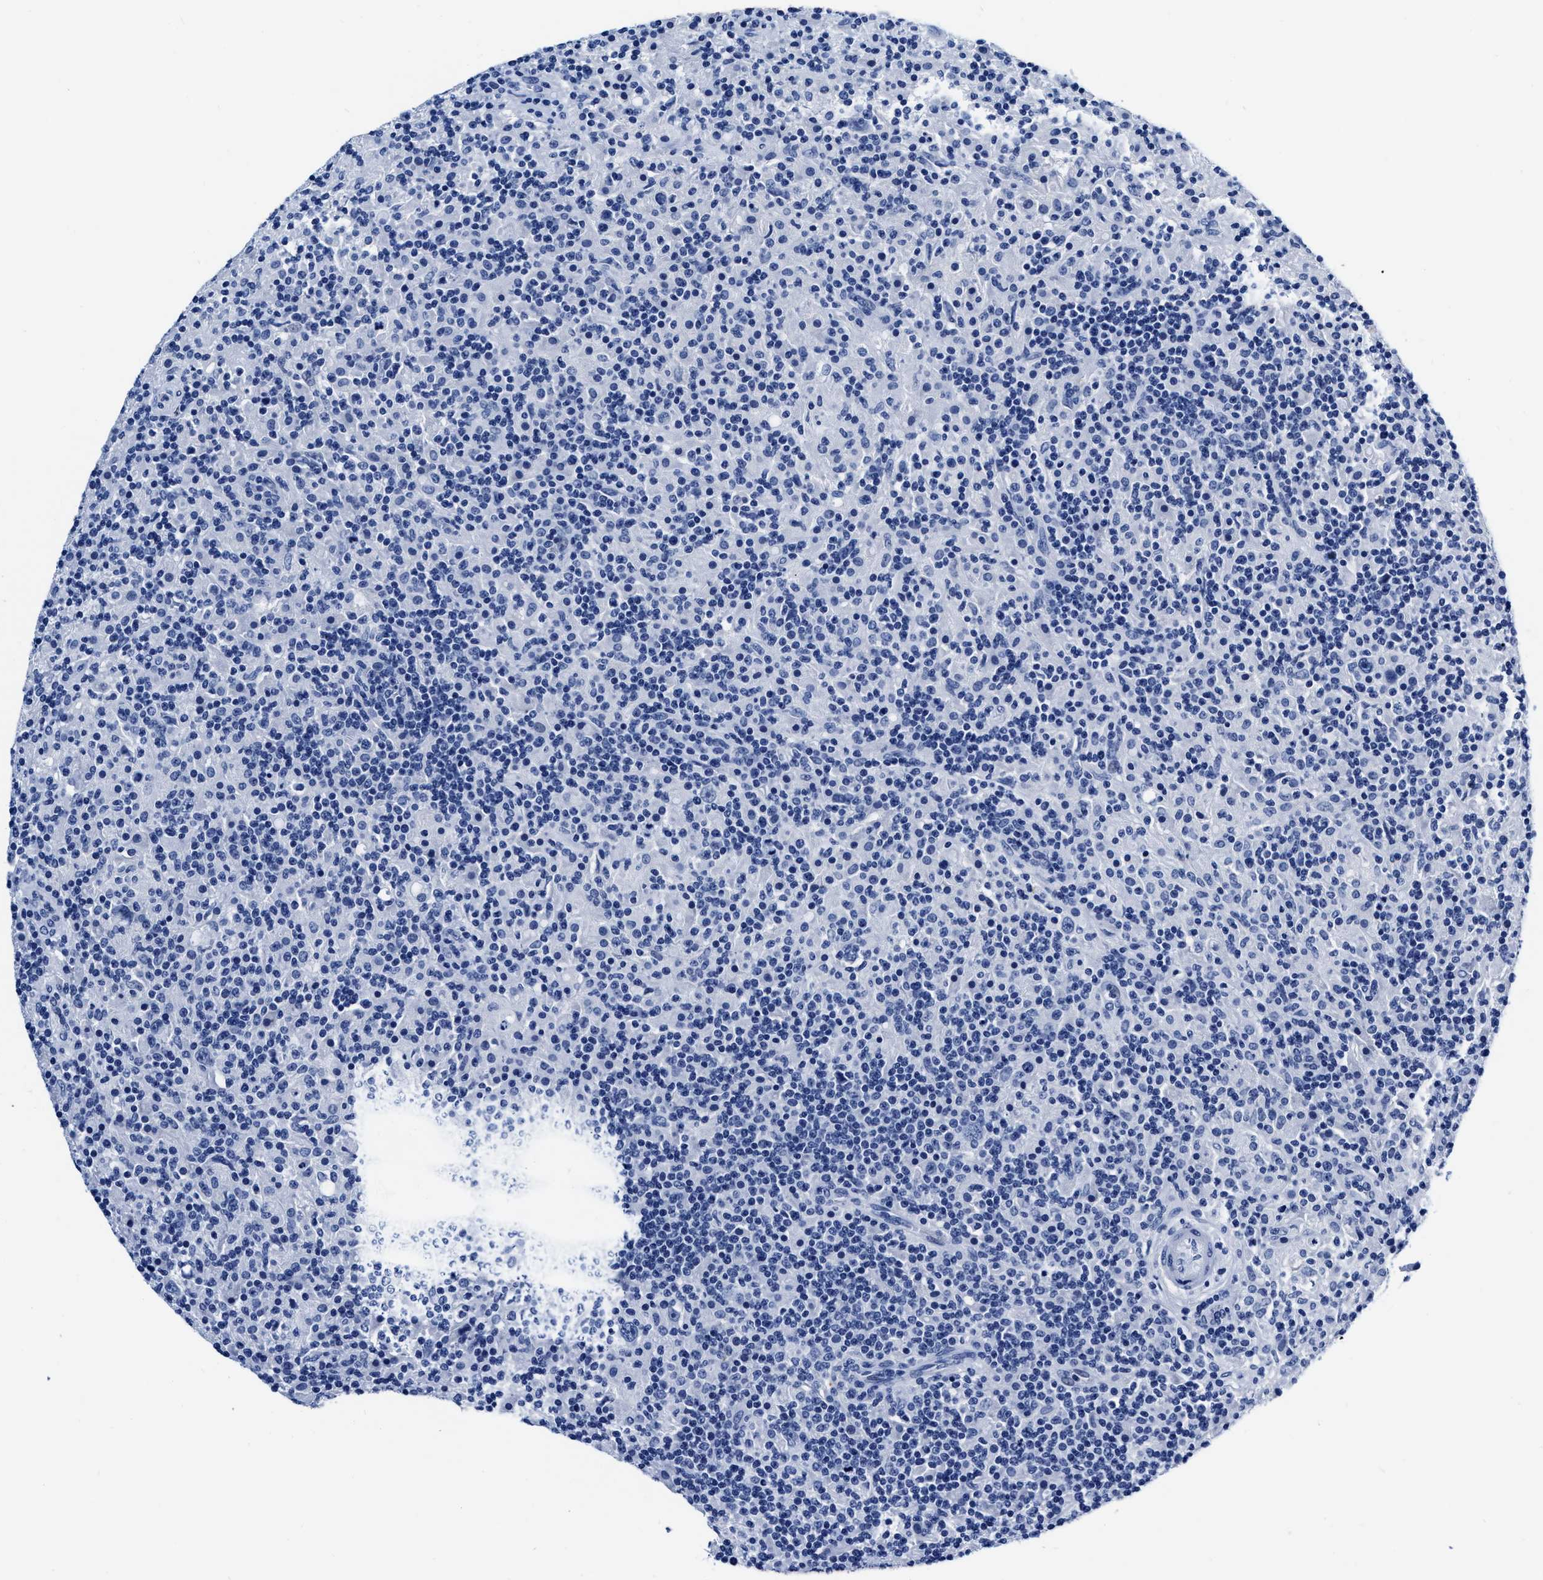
{"staining": {"intensity": "negative", "quantity": "none", "location": "none"}, "tissue": "lymphoma", "cell_type": "Tumor cells", "image_type": "cancer", "snomed": [{"axis": "morphology", "description": "Hodgkin's disease, NOS"}, {"axis": "topography", "description": "Lymph node"}], "caption": "An immunohistochemistry image of Hodgkin's disease is shown. There is no staining in tumor cells of Hodgkin's disease. Brightfield microscopy of immunohistochemistry (IHC) stained with DAB (3,3'-diaminobenzidine) (brown) and hematoxylin (blue), captured at high magnification.", "gene": "CER1", "patient": {"sex": "male", "age": 70}}